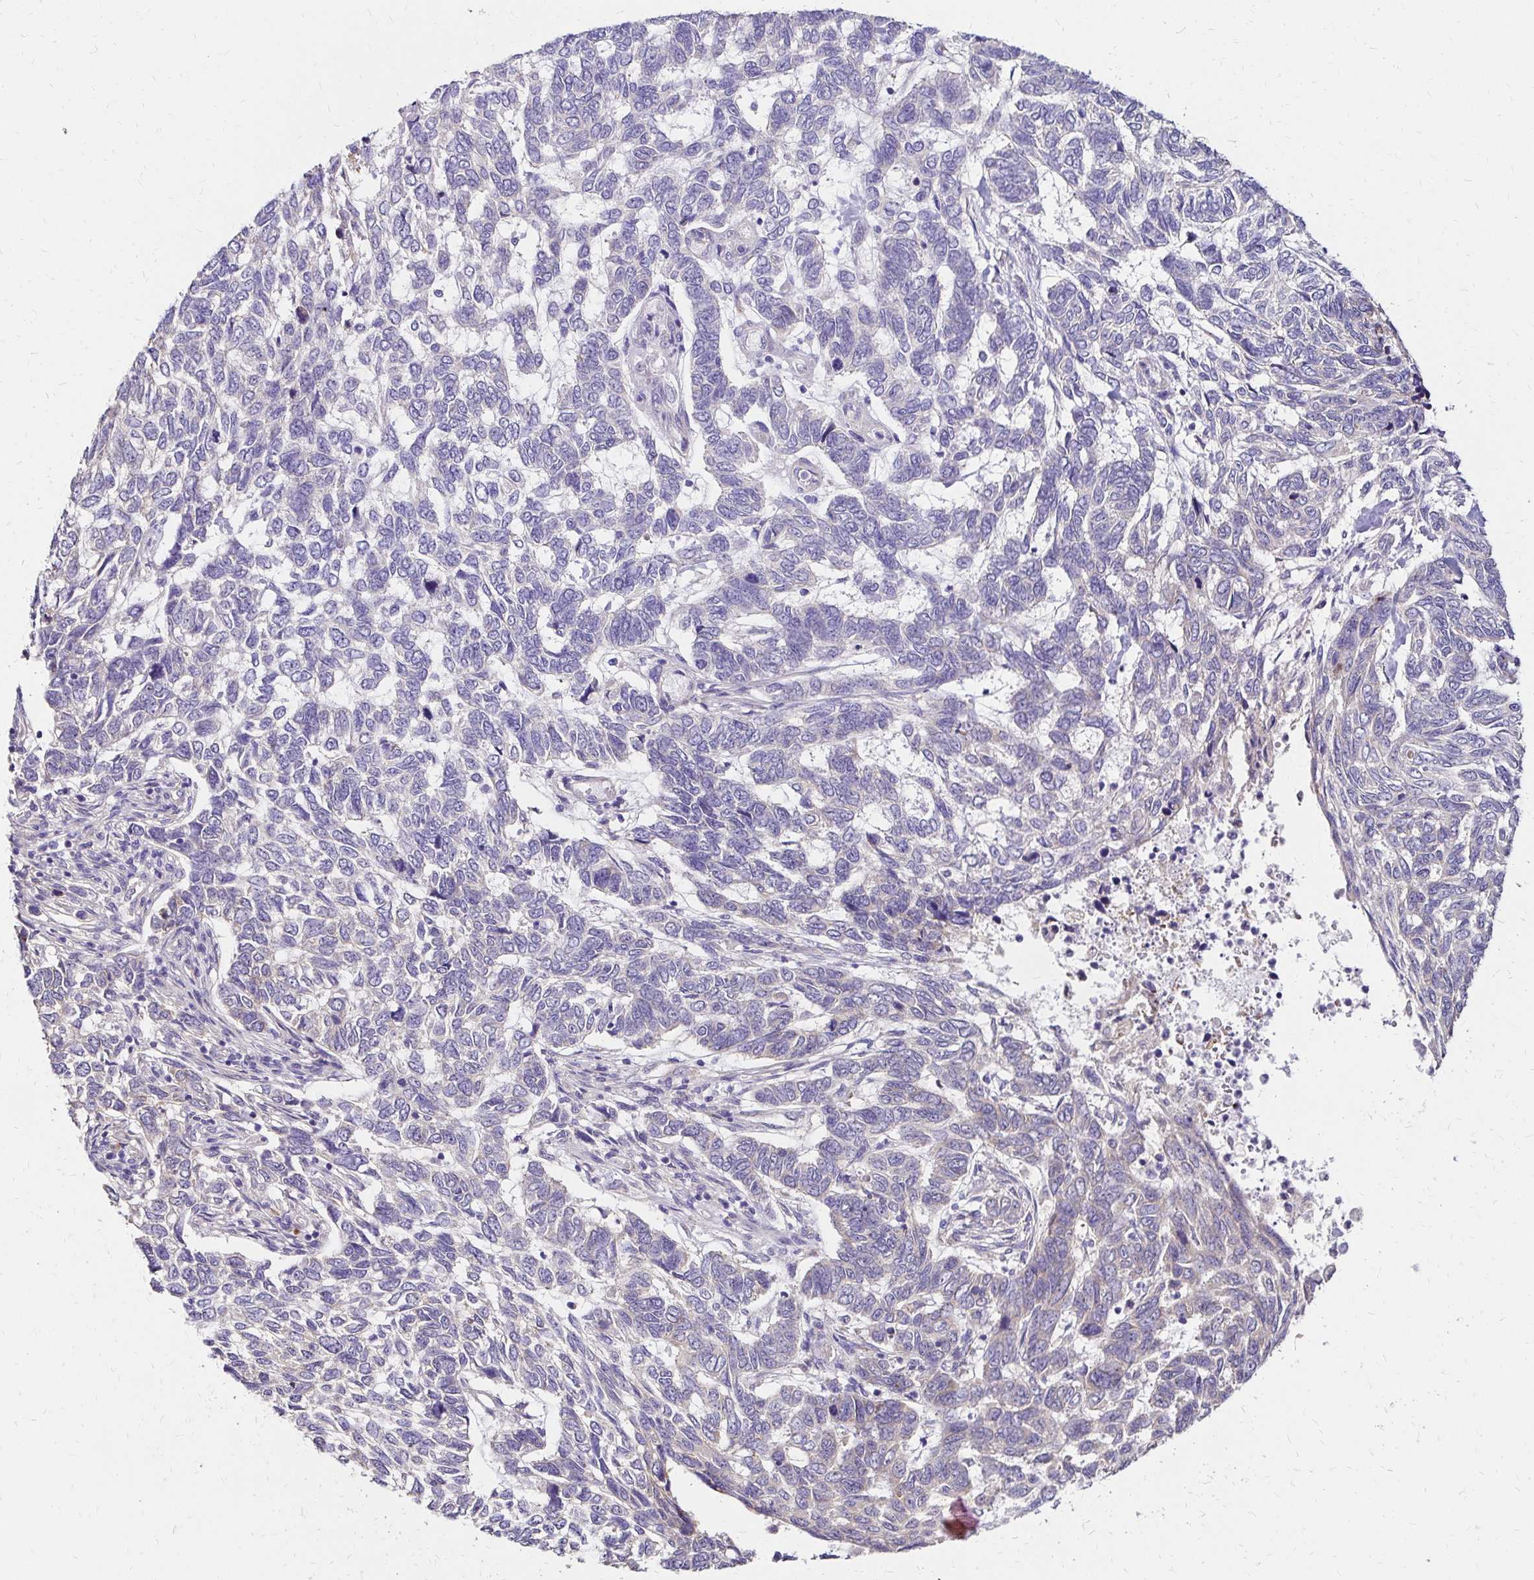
{"staining": {"intensity": "negative", "quantity": "none", "location": "none"}, "tissue": "skin cancer", "cell_type": "Tumor cells", "image_type": "cancer", "snomed": [{"axis": "morphology", "description": "Basal cell carcinoma"}, {"axis": "topography", "description": "Skin"}], "caption": "Tumor cells are negative for brown protein staining in skin basal cell carcinoma.", "gene": "PRIMA1", "patient": {"sex": "female", "age": 65}}